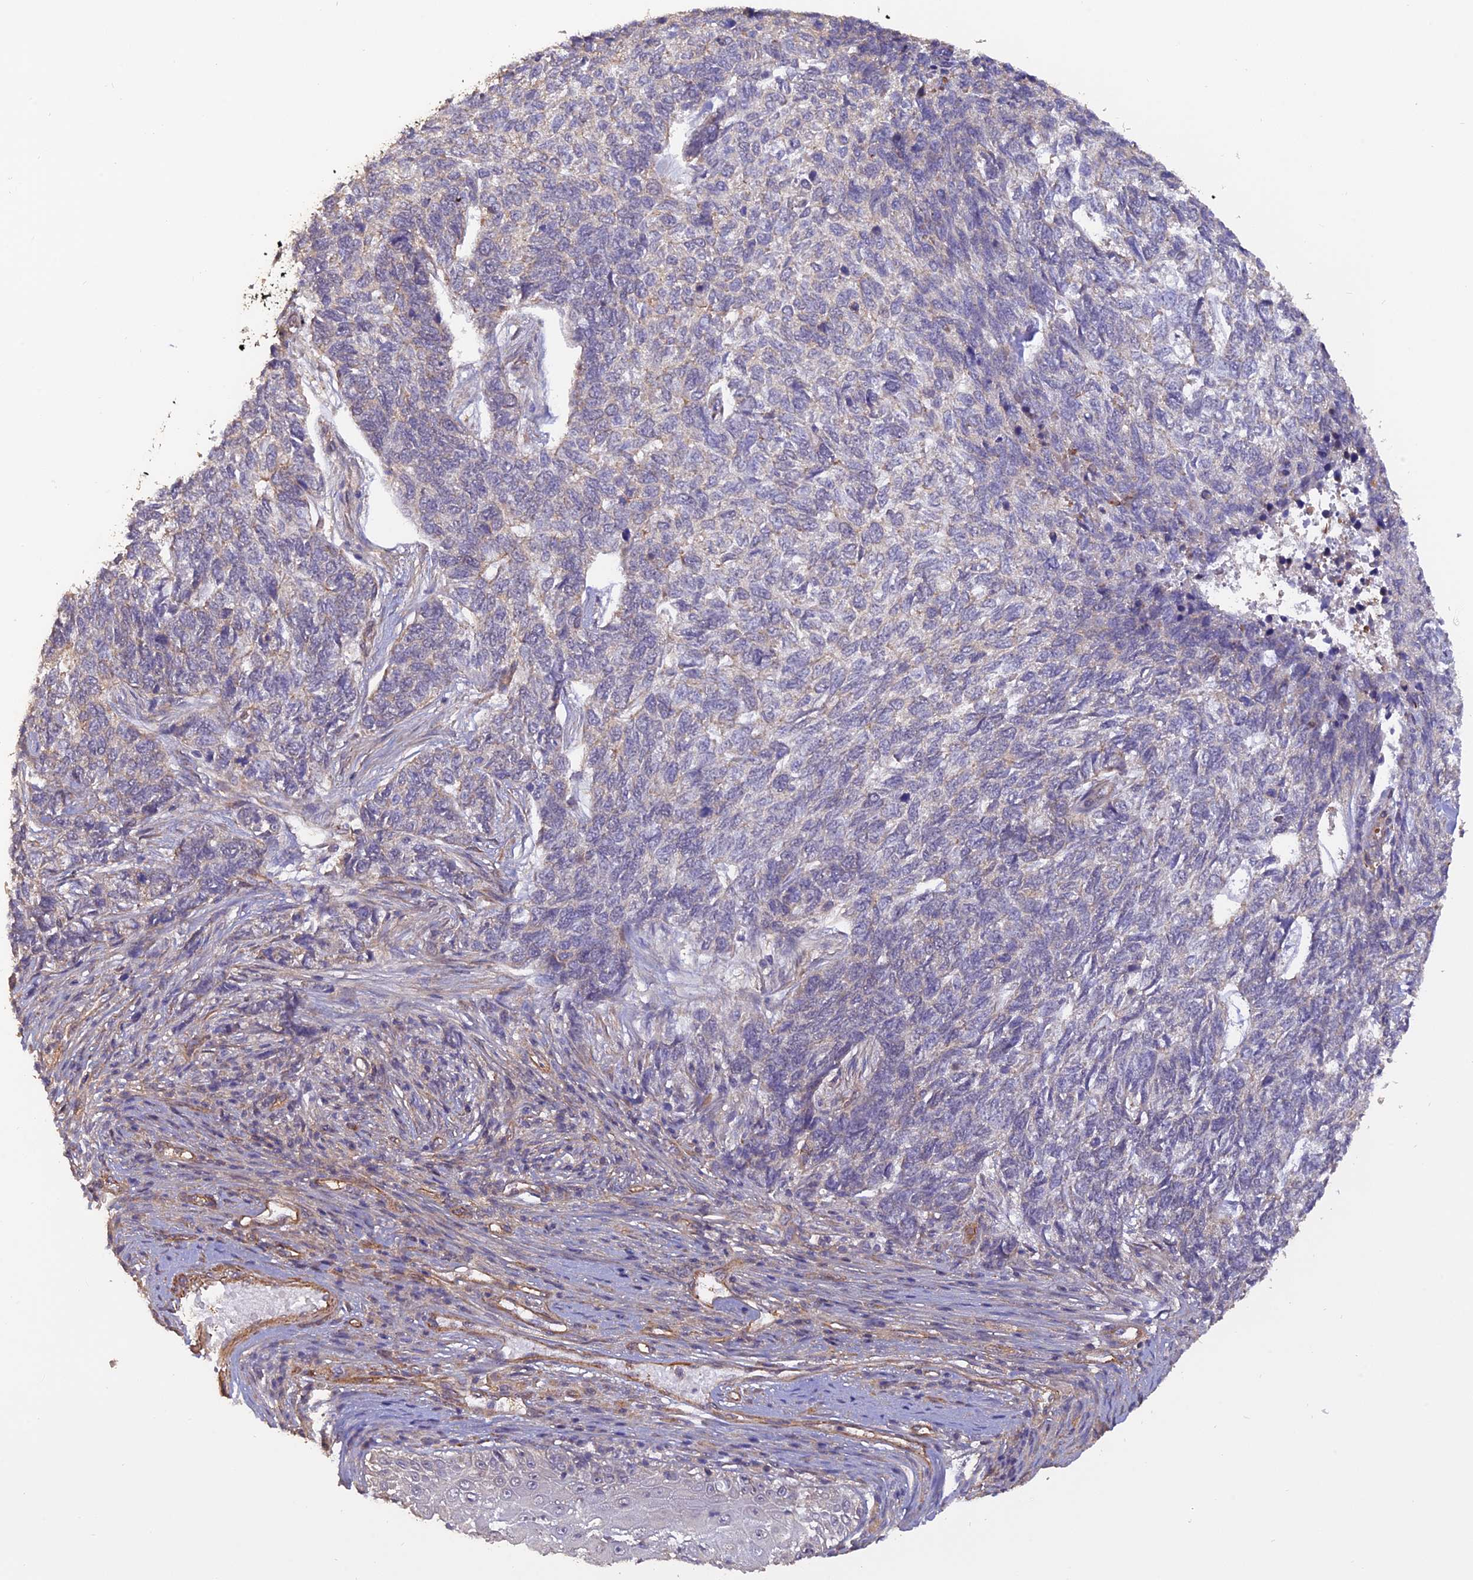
{"staining": {"intensity": "negative", "quantity": "none", "location": "none"}, "tissue": "skin cancer", "cell_type": "Tumor cells", "image_type": "cancer", "snomed": [{"axis": "morphology", "description": "Basal cell carcinoma"}, {"axis": "topography", "description": "Skin"}], "caption": "An immunohistochemistry (IHC) micrograph of skin basal cell carcinoma is shown. There is no staining in tumor cells of skin basal cell carcinoma. (DAB (3,3'-diaminobenzidine) immunohistochemistry visualized using brightfield microscopy, high magnification).", "gene": "PAGR1", "patient": {"sex": "female", "age": 65}}